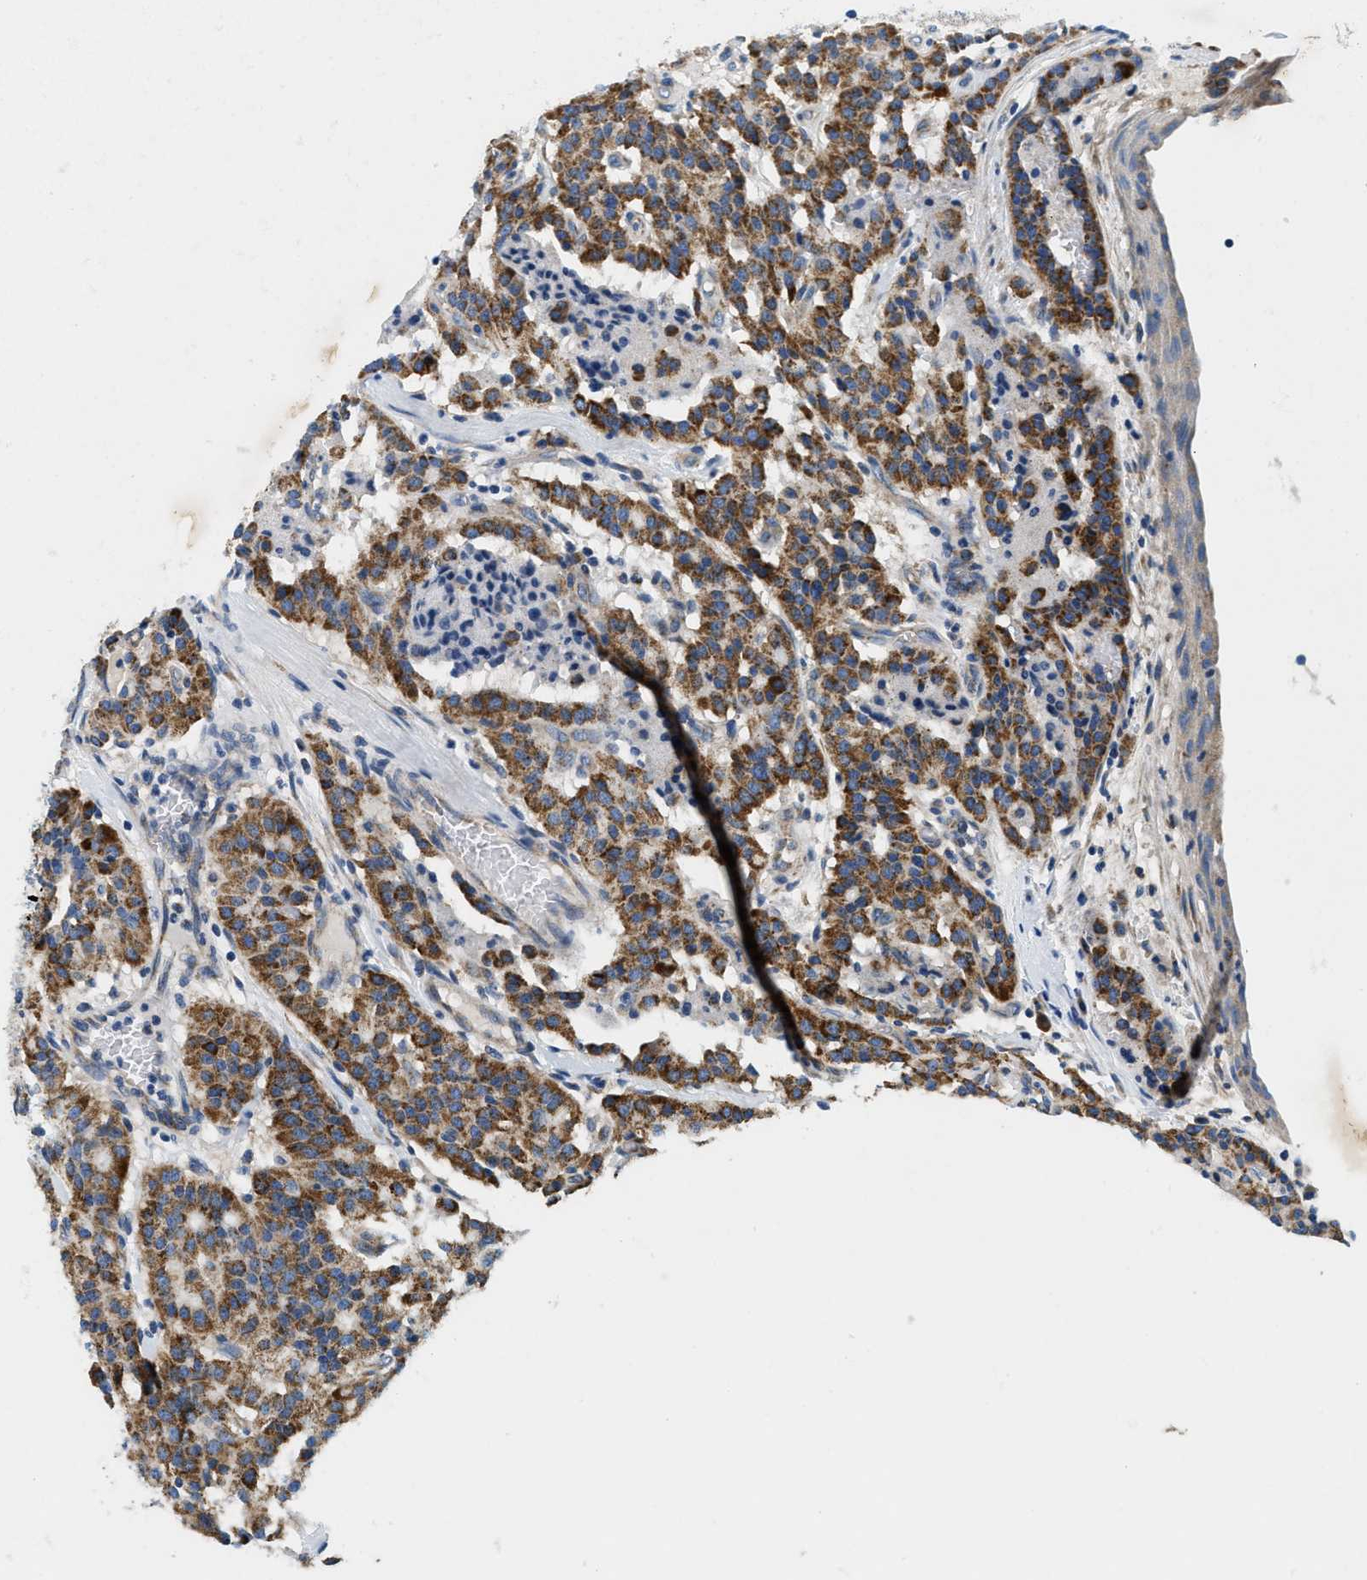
{"staining": {"intensity": "strong", "quantity": ">75%", "location": "cytoplasmic/membranous"}, "tissue": "carcinoid", "cell_type": "Tumor cells", "image_type": "cancer", "snomed": [{"axis": "morphology", "description": "Carcinoid, malignant, NOS"}, {"axis": "topography", "description": "Lung"}], "caption": "A high-resolution photomicrograph shows immunohistochemistry staining of carcinoid (malignant), which shows strong cytoplasmic/membranous positivity in approximately >75% of tumor cells.", "gene": "SAMD4B", "patient": {"sex": "male", "age": 30}}